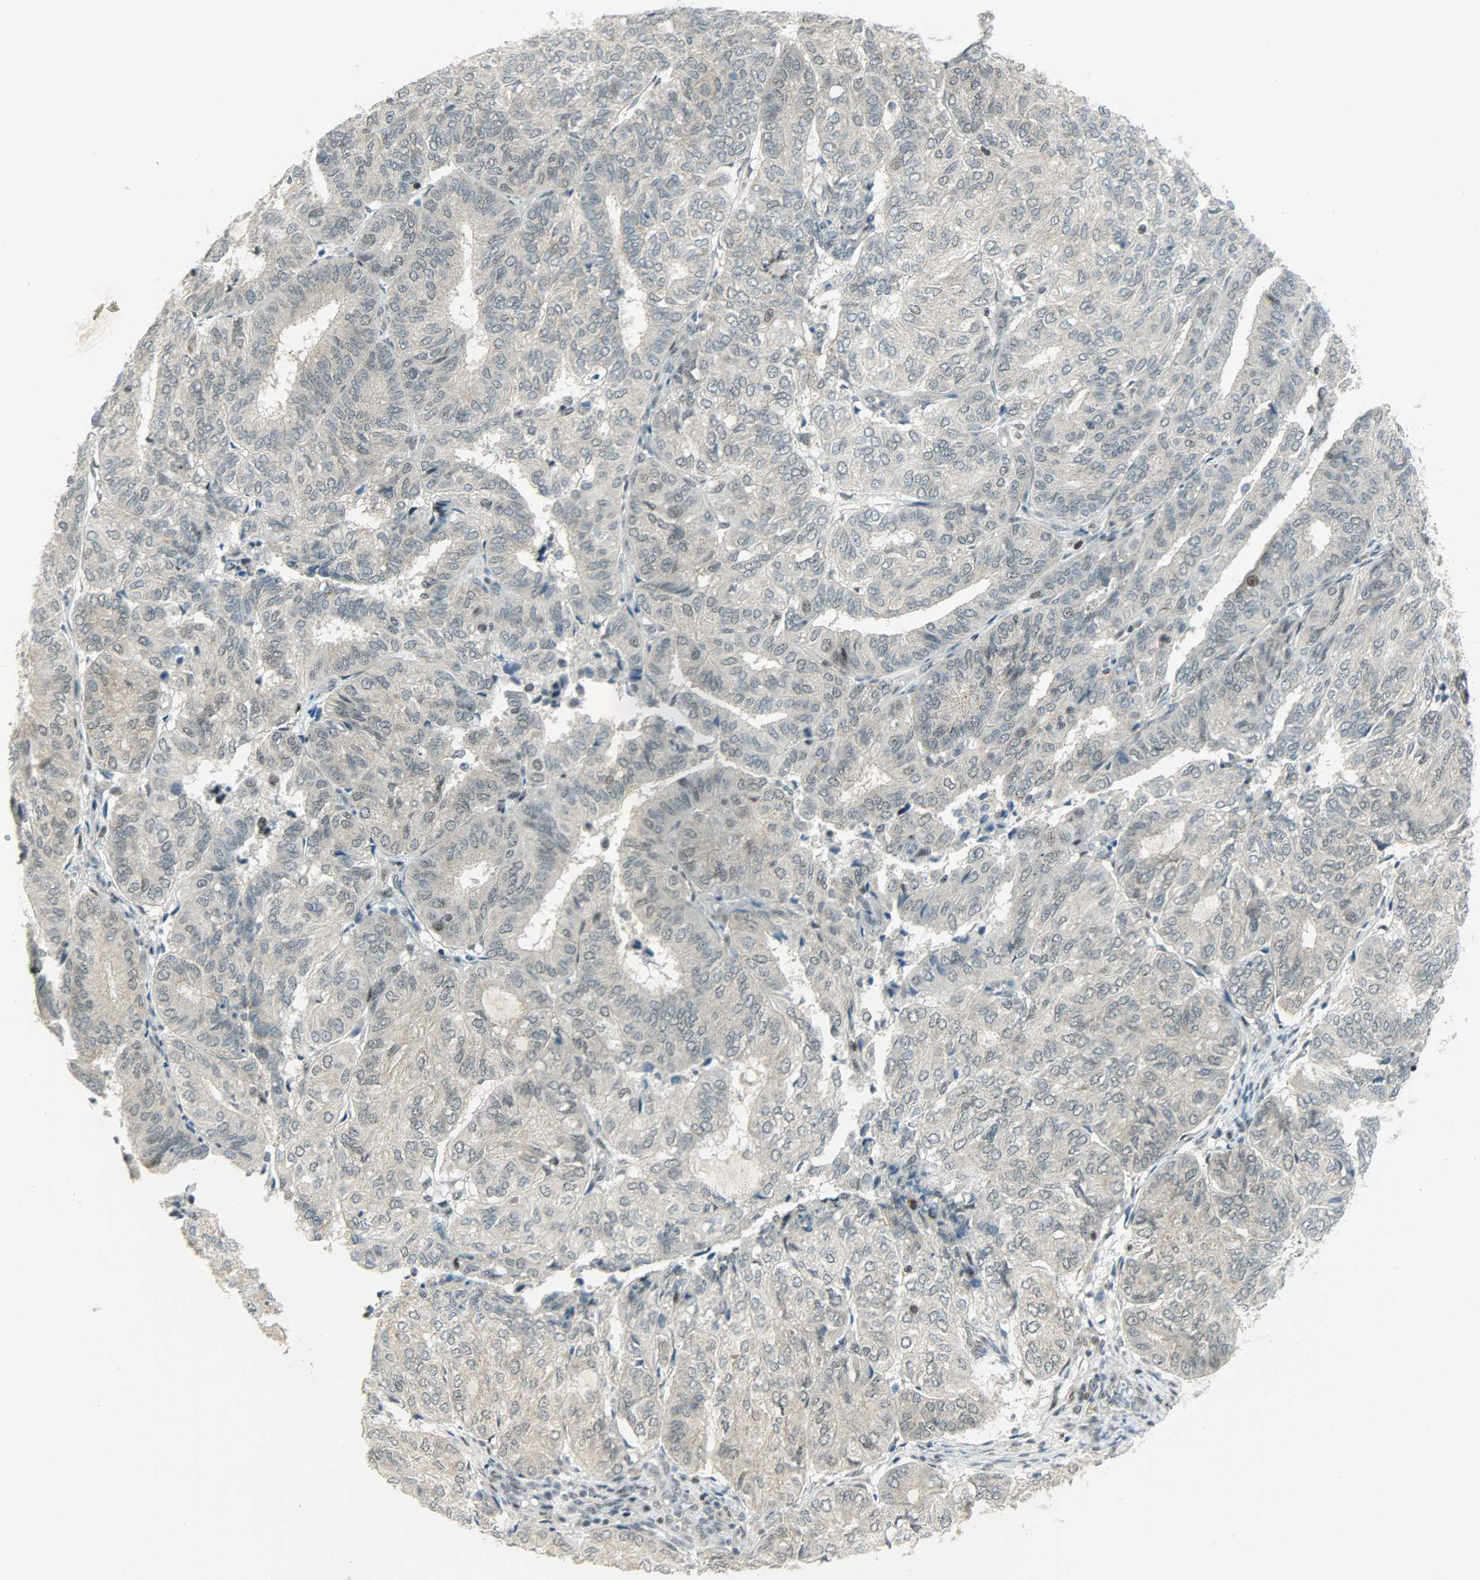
{"staining": {"intensity": "negative", "quantity": "none", "location": "none"}, "tissue": "endometrial cancer", "cell_type": "Tumor cells", "image_type": "cancer", "snomed": [{"axis": "morphology", "description": "Adenocarcinoma, NOS"}, {"axis": "topography", "description": "Uterus"}], "caption": "An immunohistochemistry photomicrograph of endometrial cancer (adenocarcinoma) is shown. There is no staining in tumor cells of endometrial cancer (adenocarcinoma).", "gene": "IL15", "patient": {"sex": "female", "age": 60}}